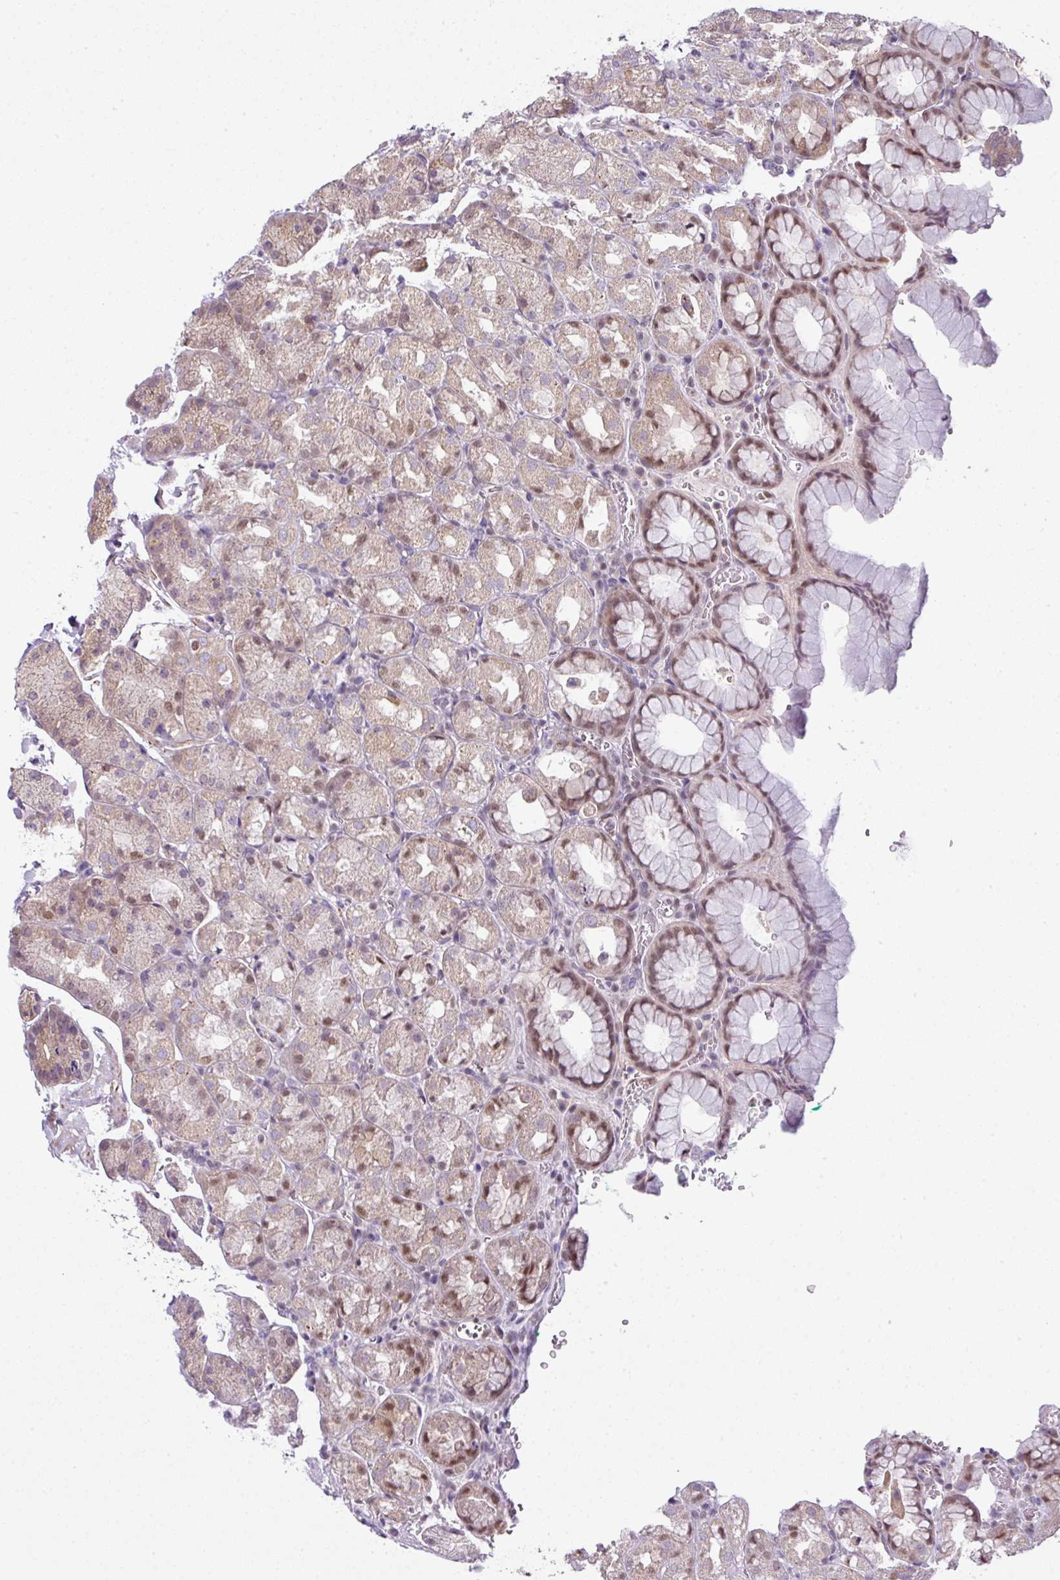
{"staining": {"intensity": "moderate", "quantity": "25%-75%", "location": "nuclear"}, "tissue": "stomach", "cell_type": "Glandular cells", "image_type": "normal", "snomed": [{"axis": "morphology", "description": "Normal tissue, NOS"}, {"axis": "topography", "description": "Stomach, upper"}], "caption": "Protein expression by immunohistochemistry (IHC) demonstrates moderate nuclear expression in approximately 25%-75% of glandular cells in normal stomach. (Brightfield microscopy of DAB IHC at high magnification).", "gene": "DERPC", "patient": {"sex": "female", "age": 81}}